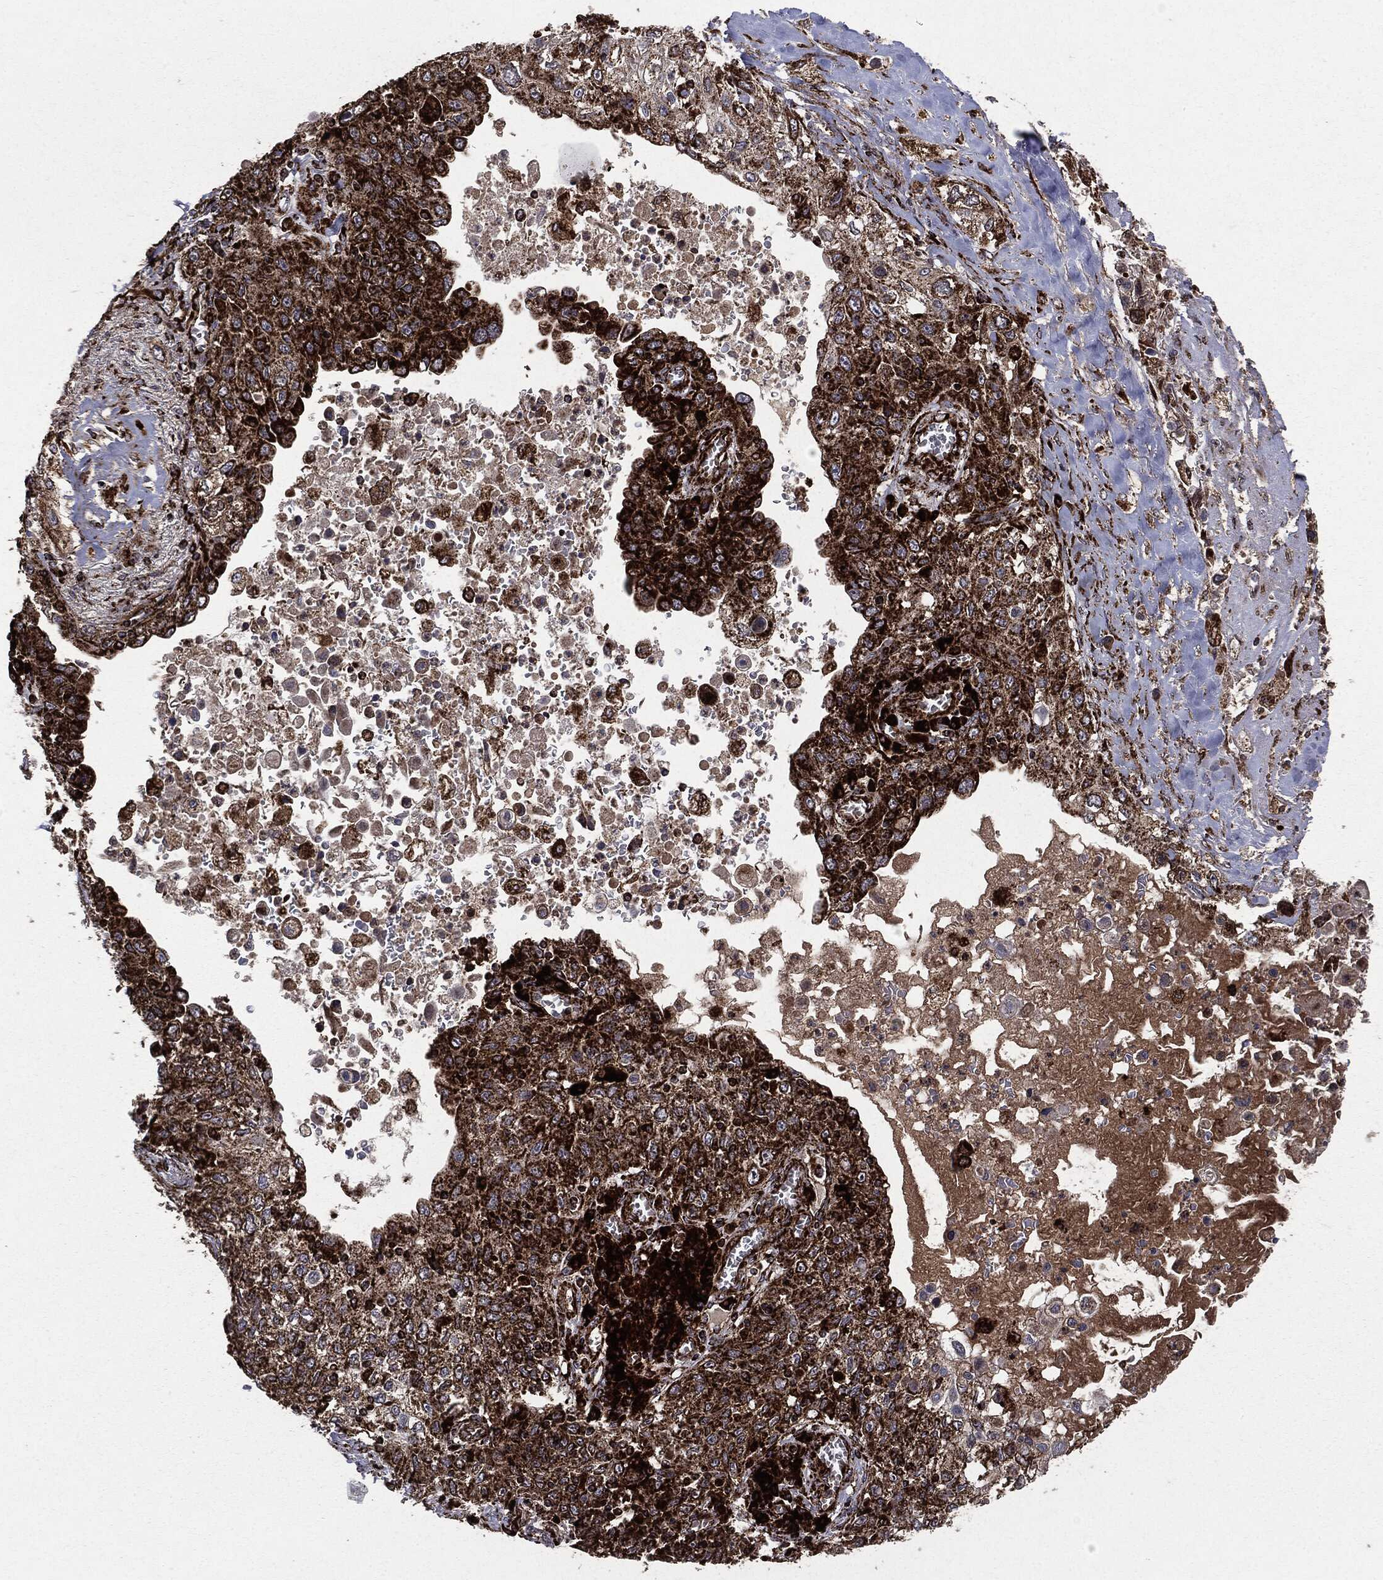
{"staining": {"intensity": "strong", "quantity": ">75%", "location": "cytoplasmic/membranous"}, "tissue": "lung cancer", "cell_type": "Tumor cells", "image_type": "cancer", "snomed": [{"axis": "morphology", "description": "Squamous cell carcinoma, NOS"}, {"axis": "topography", "description": "Lung"}], "caption": "IHC image of human lung squamous cell carcinoma stained for a protein (brown), which shows high levels of strong cytoplasmic/membranous staining in about >75% of tumor cells.", "gene": "MAP2K1", "patient": {"sex": "female", "age": 69}}